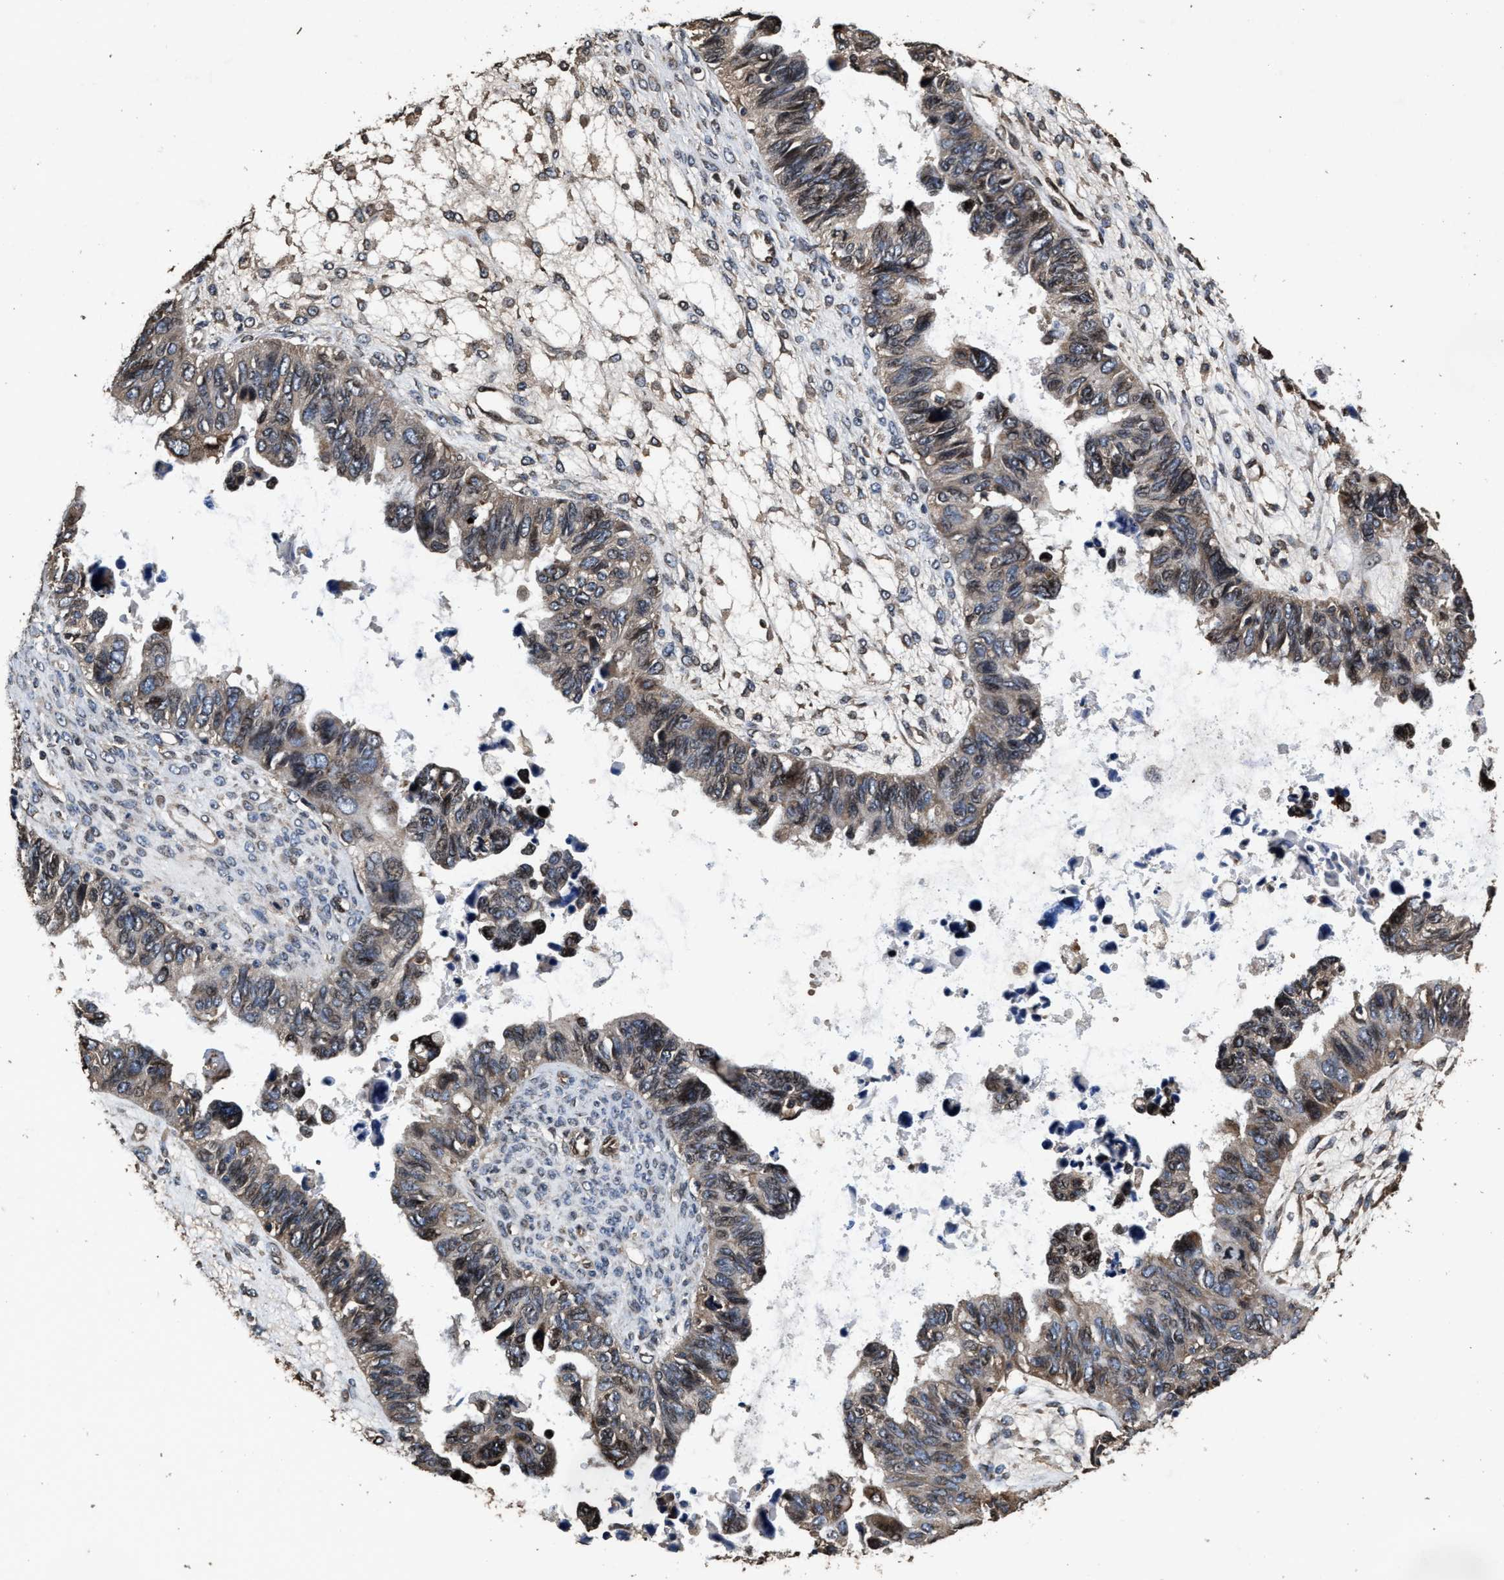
{"staining": {"intensity": "weak", "quantity": "25%-75%", "location": "cytoplasmic/membranous,nuclear"}, "tissue": "ovarian cancer", "cell_type": "Tumor cells", "image_type": "cancer", "snomed": [{"axis": "morphology", "description": "Cystadenocarcinoma, serous, NOS"}, {"axis": "topography", "description": "Ovary"}], "caption": "Immunohistochemical staining of ovarian cancer shows weak cytoplasmic/membranous and nuclear protein staining in about 25%-75% of tumor cells. (DAB (3,3'-diaminobenzidine) = brown stain, brightfield microscopy at high magnification).", "gene": "ACCS", "patient": {"sex": "female", "age": 79}}